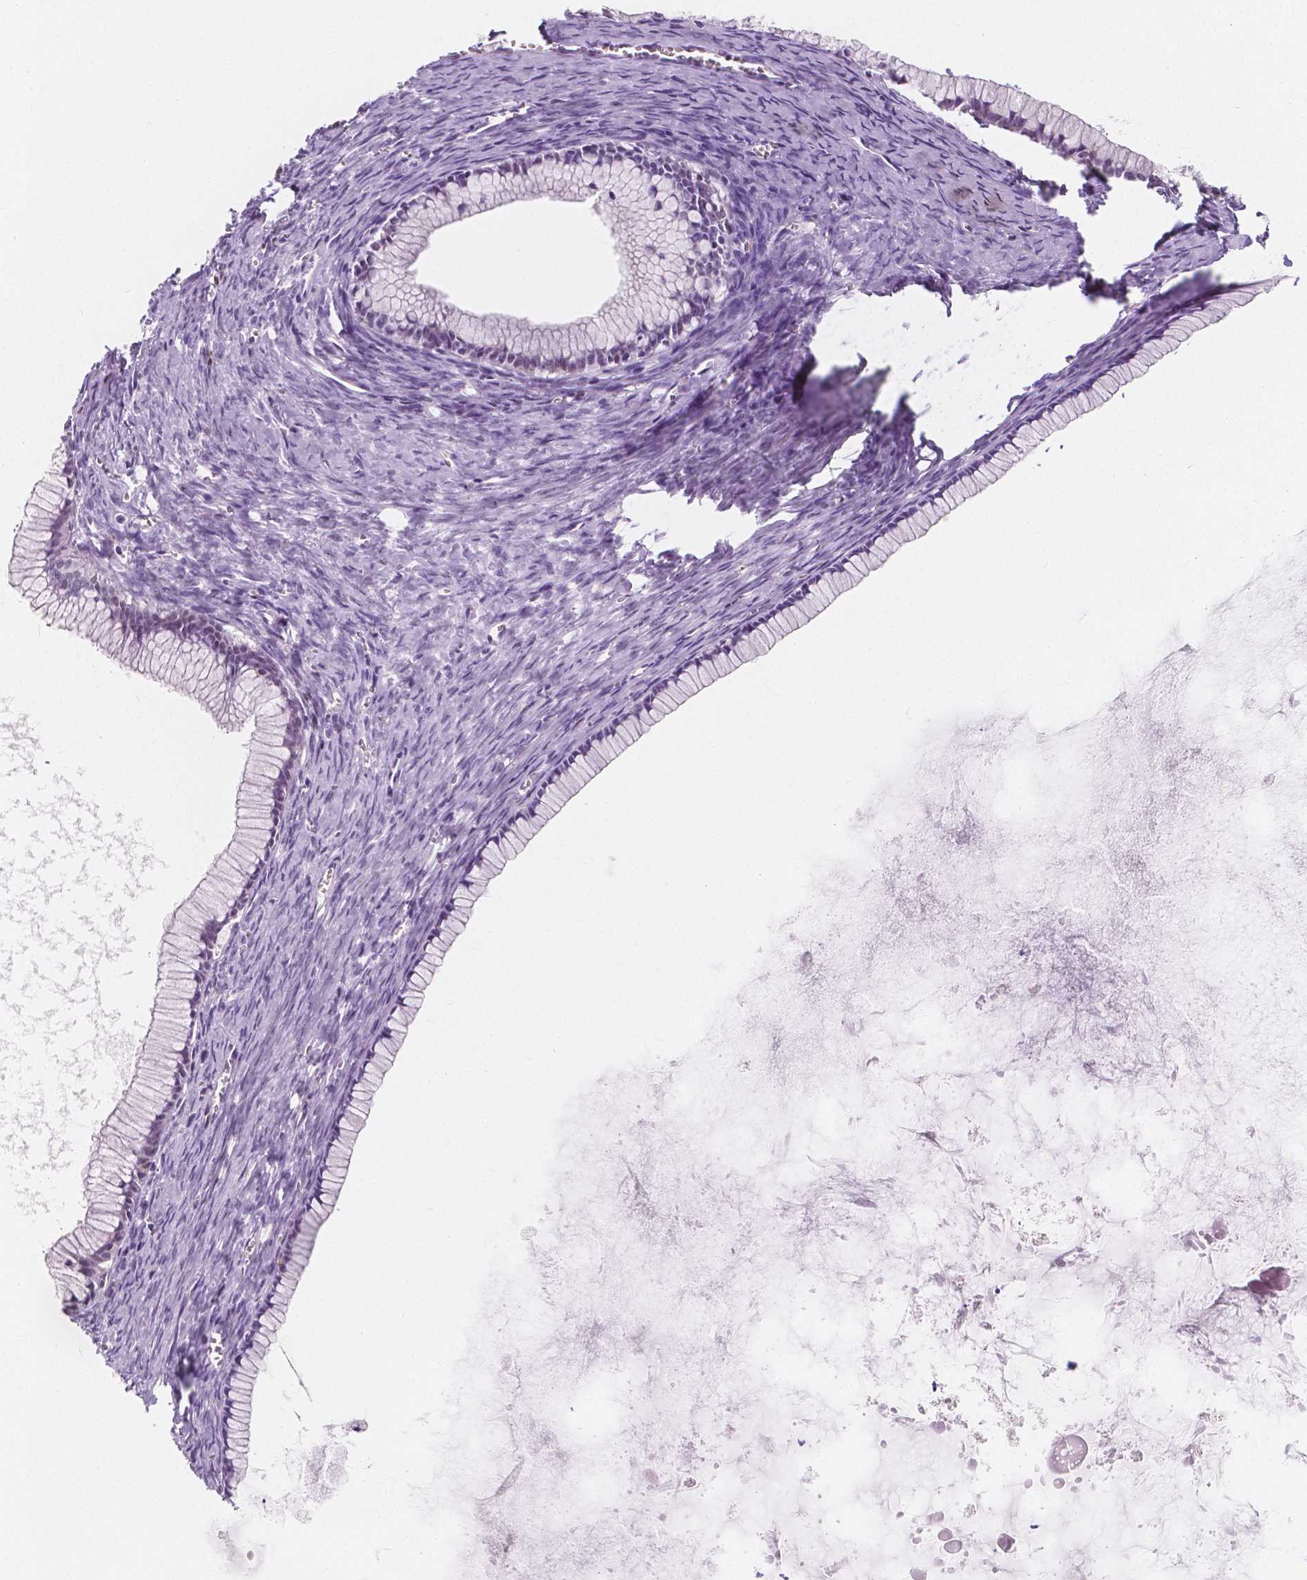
{"staining": {"intensity": "negative", "quantity": "none", "location": "none"}, "tissue": "ovarian cancer", "cell_type": "Tumor cells", "image_type": "cancer", "snomed": [{"axis": "morphology", "description": "Cystadenocarcinoma, mucinous, NOS"}, {"axis": "topography", "description": "Ovary"}], "caption": "Ovarian cancer (mucinous cystadenocarcinoma) was stained to show a protein in brown. There is no significant positivity in tumor cells.", "gene": "NOLC1", "patient": {"sex": "female", "age": 41}}